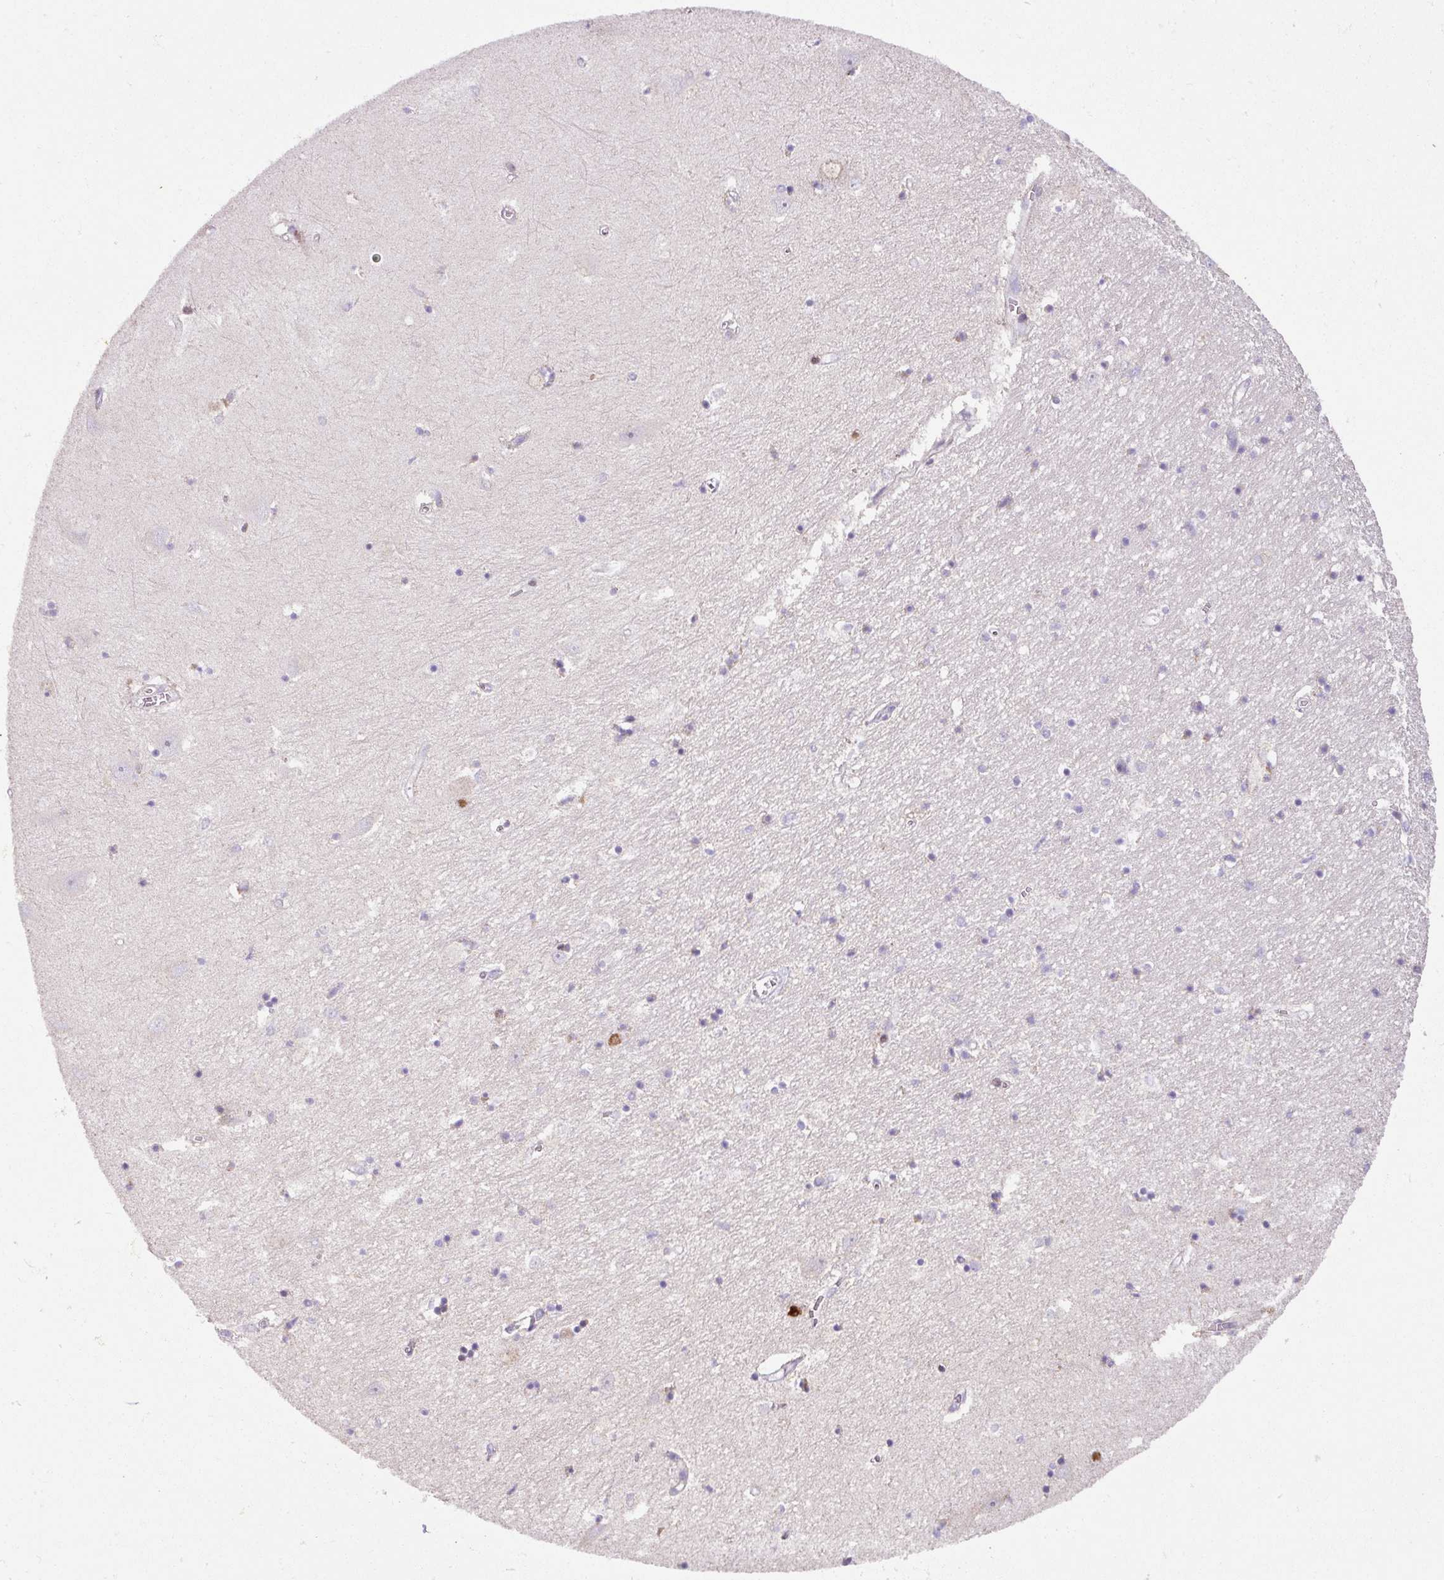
{"staining": {"intensity": "negative", "quantity": "none", "location": "none"}, "tissue": "hippocampus", "cell_type": "Glial cells", "image_type": "normal", "snomed": [{"axis": "morphology", "description": "Normal tissue, NOS"}, {"axis": "topography", "description": "Hippocampus"}], "caption": "Immunohistochemistry (IHC) micrograph of benign hippocampus: hippocampus stained with DAB displays no significant protein staining in glial cells.", "gene": "ENSG00000269547", "patient": {"sex": "female", "age": 64}}